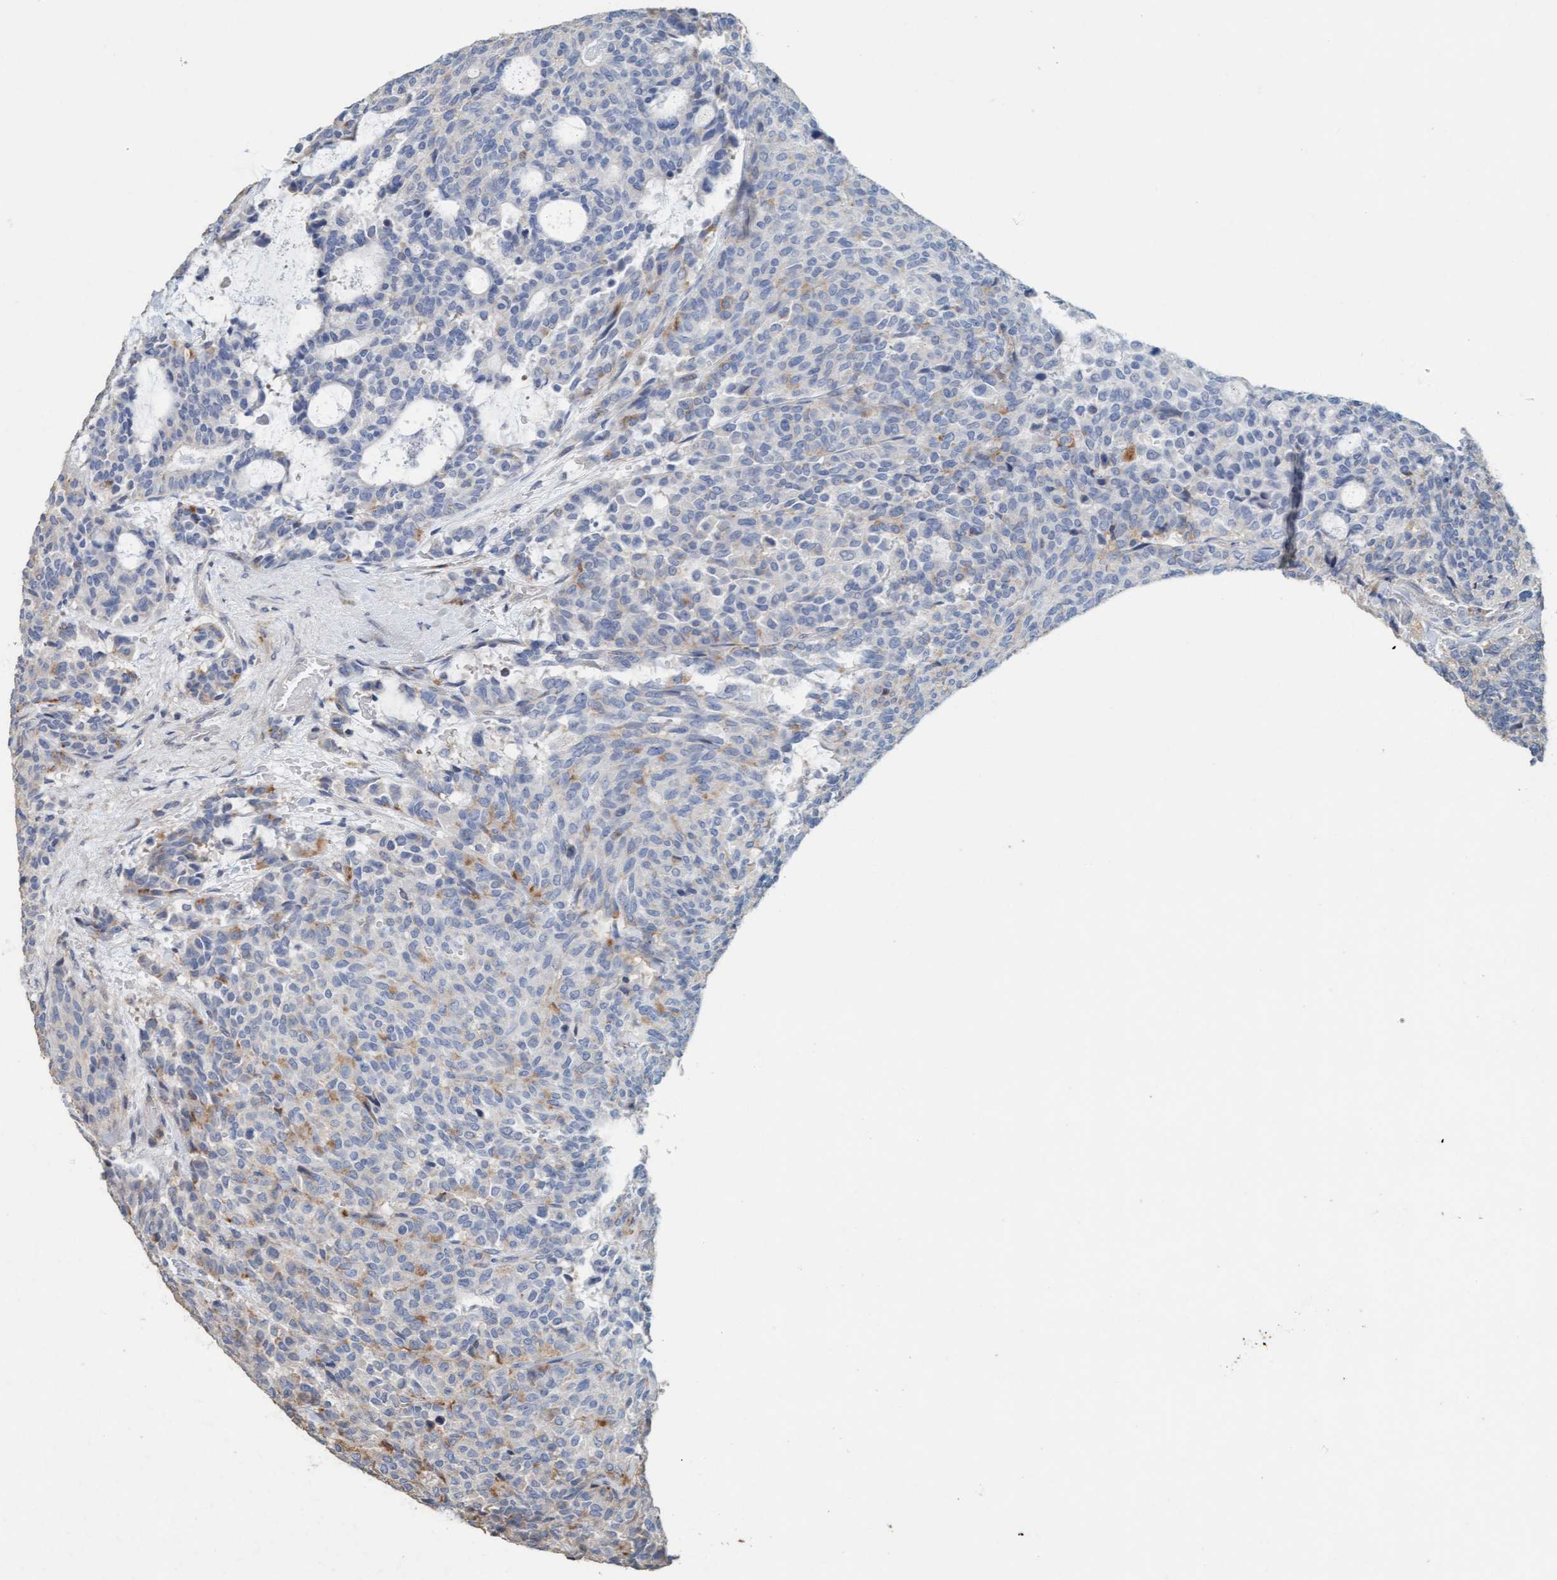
{"staining": {"intensity": "weak", "quantity": "<25%", "location": "cytoplasmic/membranous"}, "tissue": "carcinoid", "cell_type": "Tumor cells", "image_type": "cancer", "snomed": [{"axis": "morphology", "description": "Carcinoid, malignant, NOS"}, {"axis": "topography", "description": "Pancreas"}], "caption": "A micrograph of malignant carcinoid stained for a protein exhibits no brown staining in tumor cells. Nuclei are stained in blue.", "gene": "LONRF1", "patient": {"sex": "female", "age": 54}}